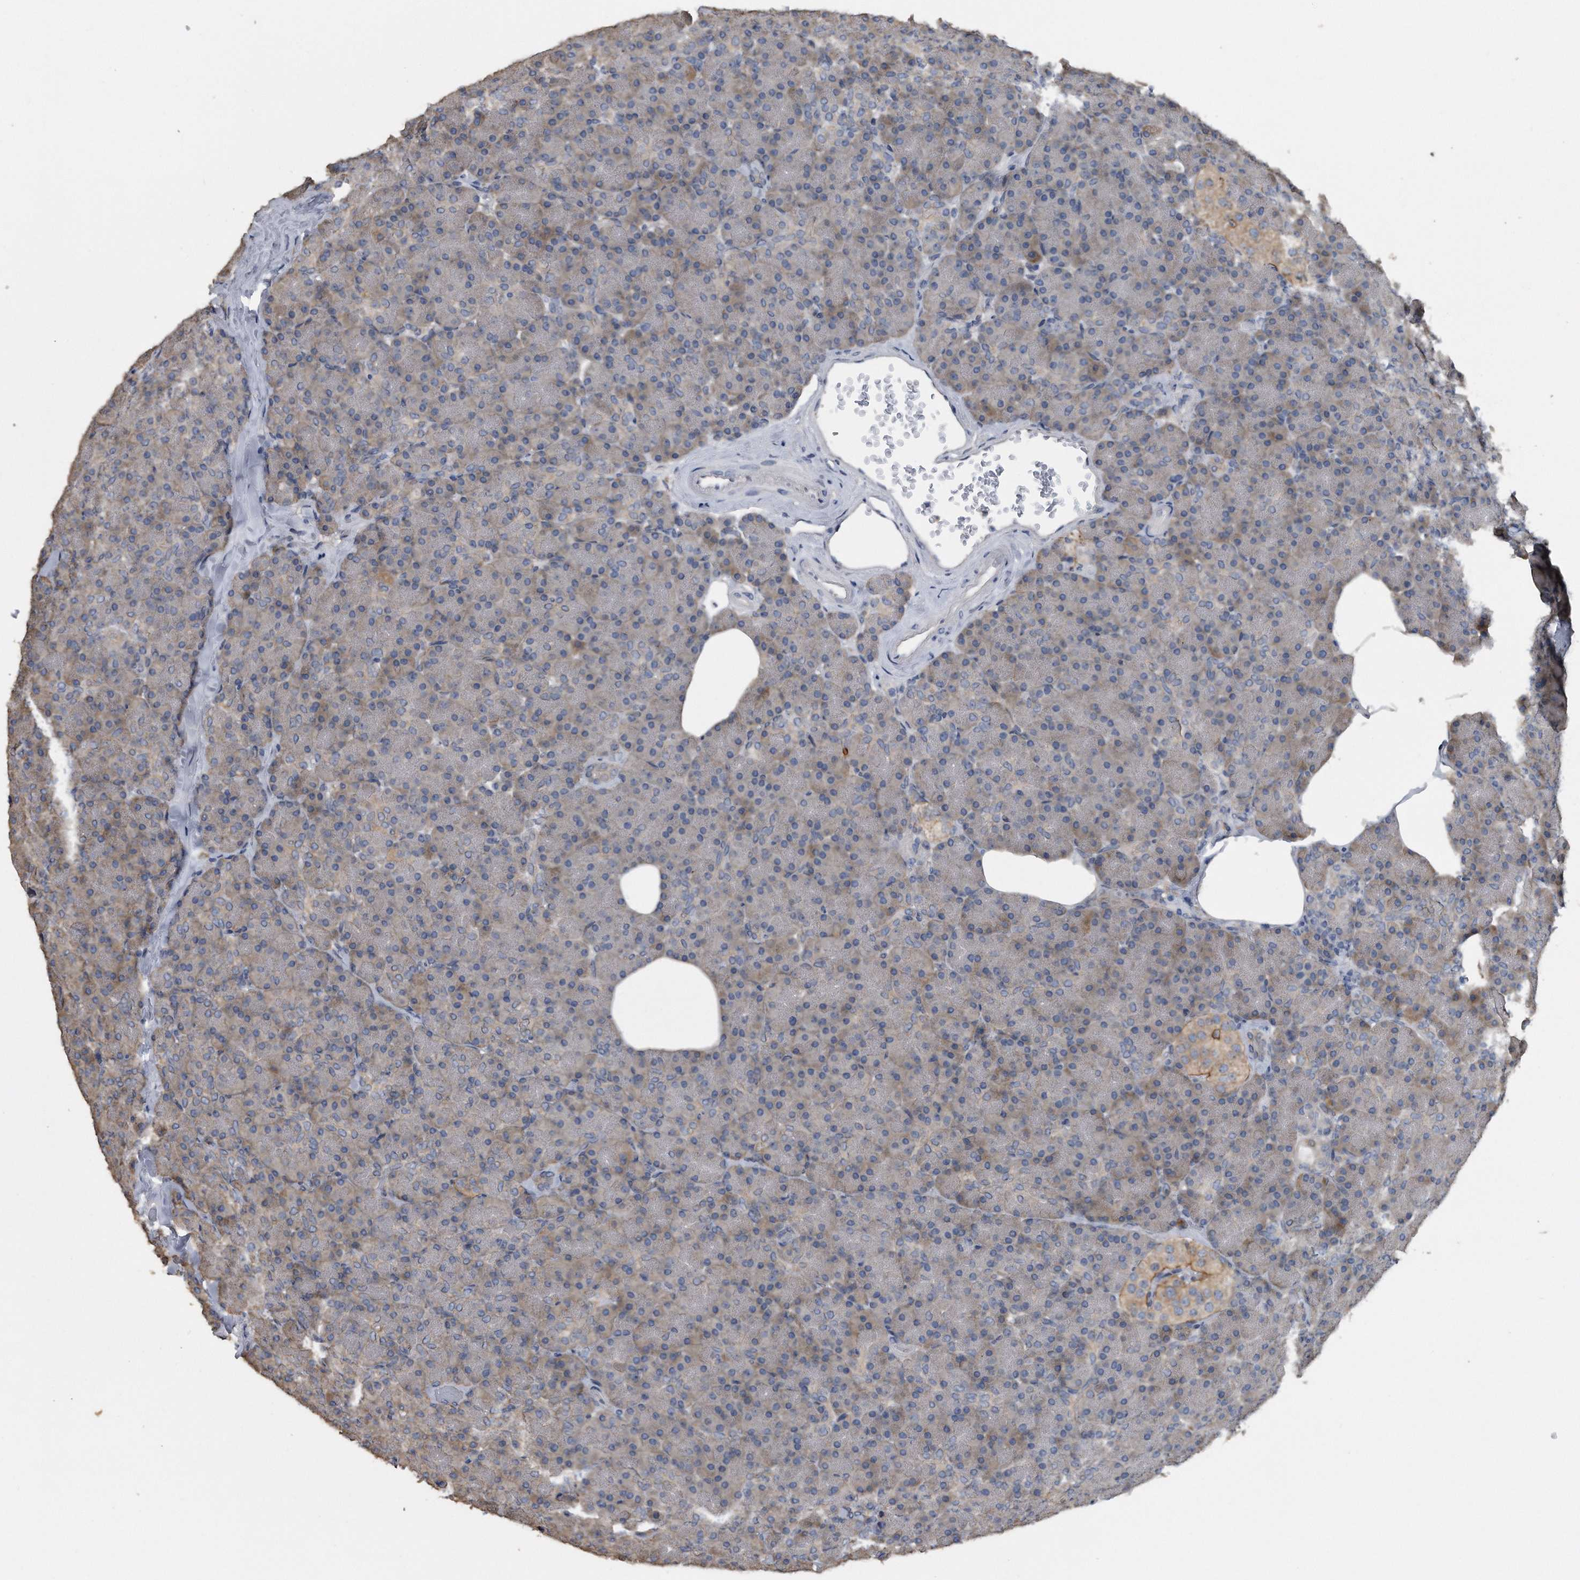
{"staining": {"intensity": "moderate", "quantity": "25%-75%", "location": "cytoplasmic/membranous"}, "tissue": "pancreas", "cell_type": "Exocrine glandular cells", "image_type": "normal", "snomed": [{"axis": "morphology", "description": "Normal tissue, NOS"}, {"axis": "topography", "description": "Pancreas"}], "caption": "The immunohistochemical stain labels moderate cytoplasmic/membranous staining in exocrine glandular cells of normal pancreas.", "gene": "PCLO", "patient": {"sex": "female", "age": 43}}